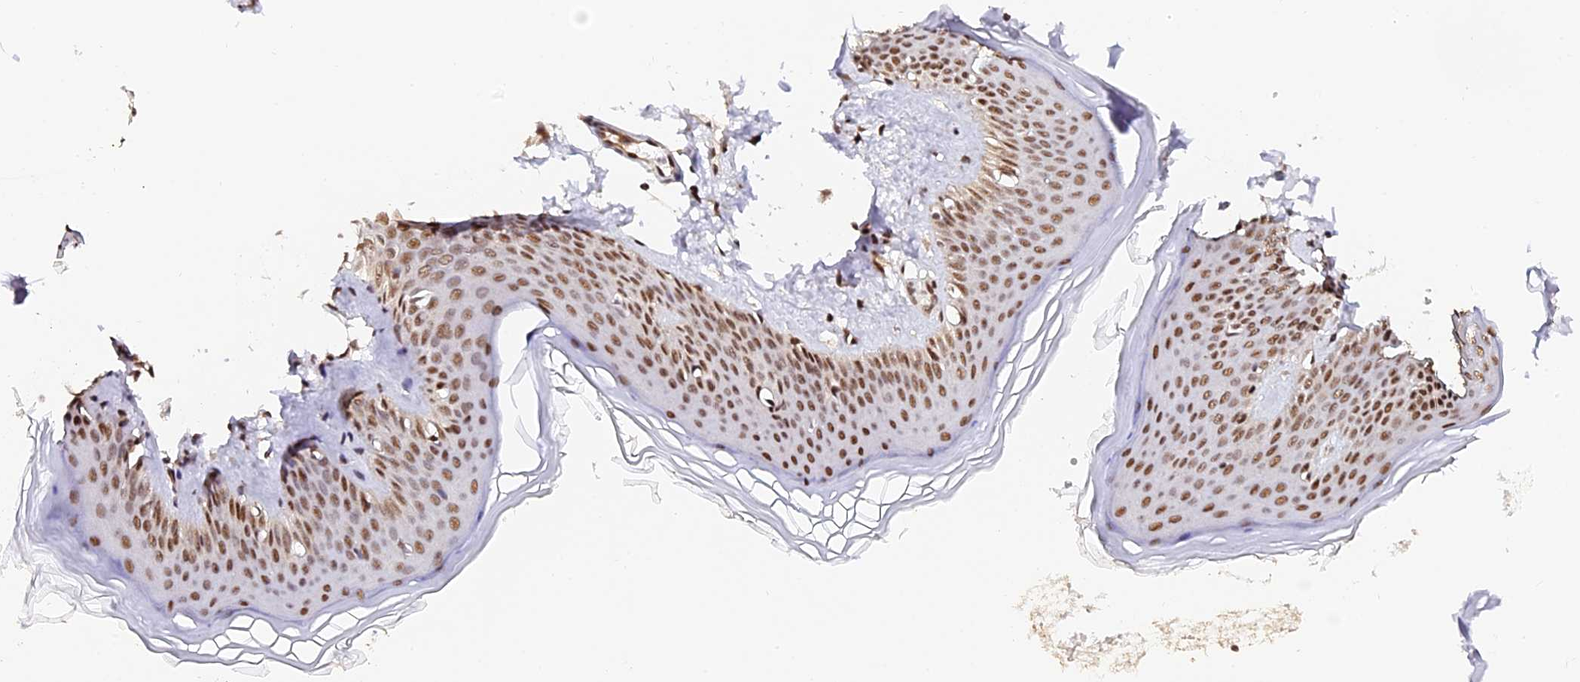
{"staining": {"intensity": "strong", "quantity": ">75%", "location": "nuclear"}, "tissue": "skin", "cell_type": "Fibroblasts", "image_type": "normal", "snomed": [{"axis": "morphology", "description": "Normal tissue, NOS"}, {"axis": "topography", "description": "Skin"}], "caption": "Immunohistochemistry (IHC) (DAB (3,3'-diaminobenzidine)) staining of benign skin demonstrates strong nuclear protein staining in about >75% of fibroblasts.", "gene": "MCRS1", "patient": {"sex": "female", "age": 27}}